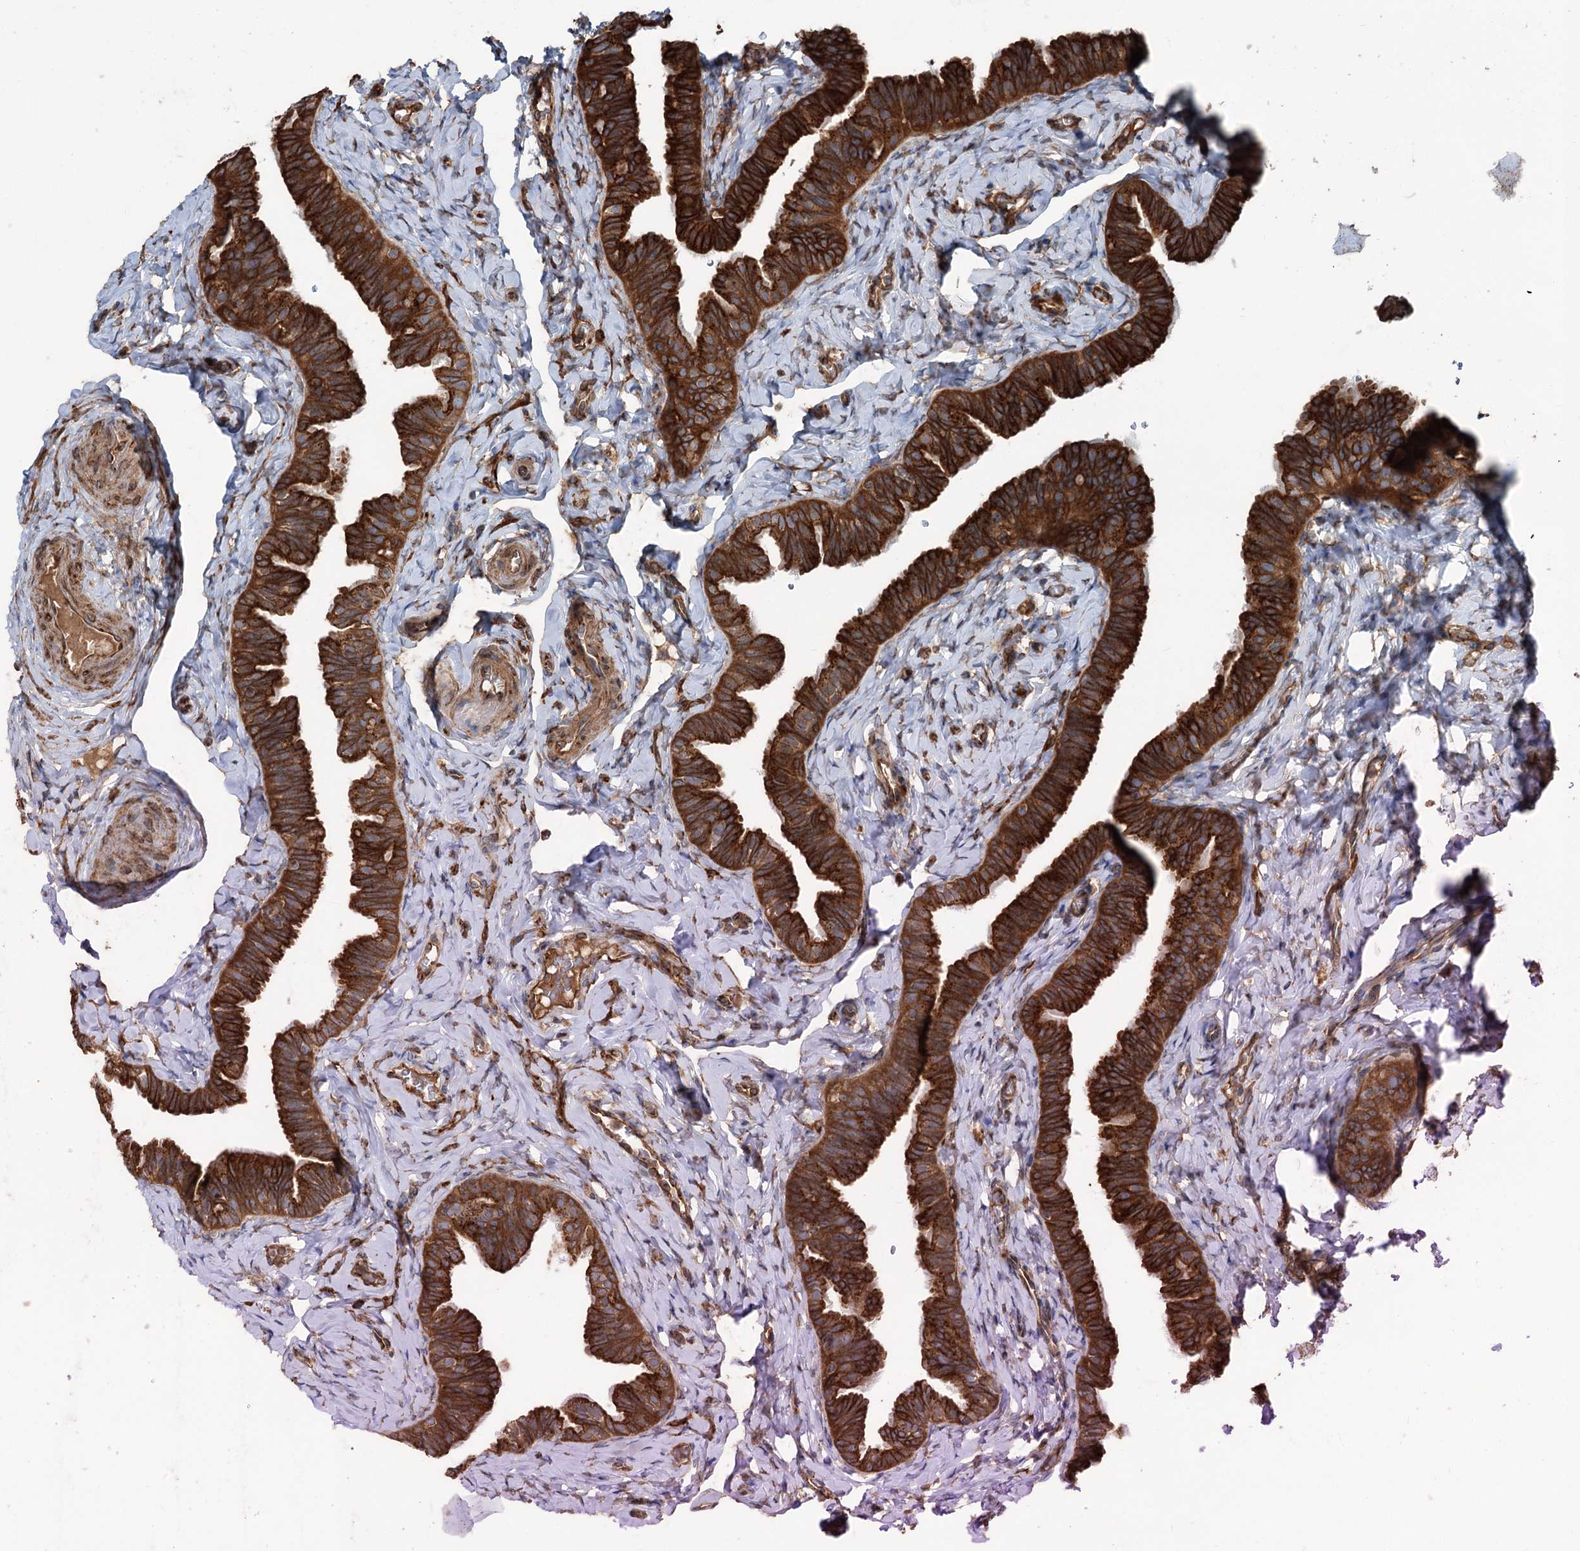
{"staining": {"intensity": "strong", "quantity": ">75%", "location": "cytoplasmic/membranous"}, "tissue": "fallopian tube", "cell_type": "Glandular cells", "image_type": "normal", "snomed": [{"axis": "morphology", "description": "Normal tissue, NOS"}, {"axis": "topography", "description": "Fallopian tube"}], "caption": "Benign fallopian tube displays strong cytoplasmic/membranous positivity in about >75% of glandular cells, visualized by immunohistochemistry.", "gene": "CALCOCO1", "patient": {"sex": "female", "age": 39}}